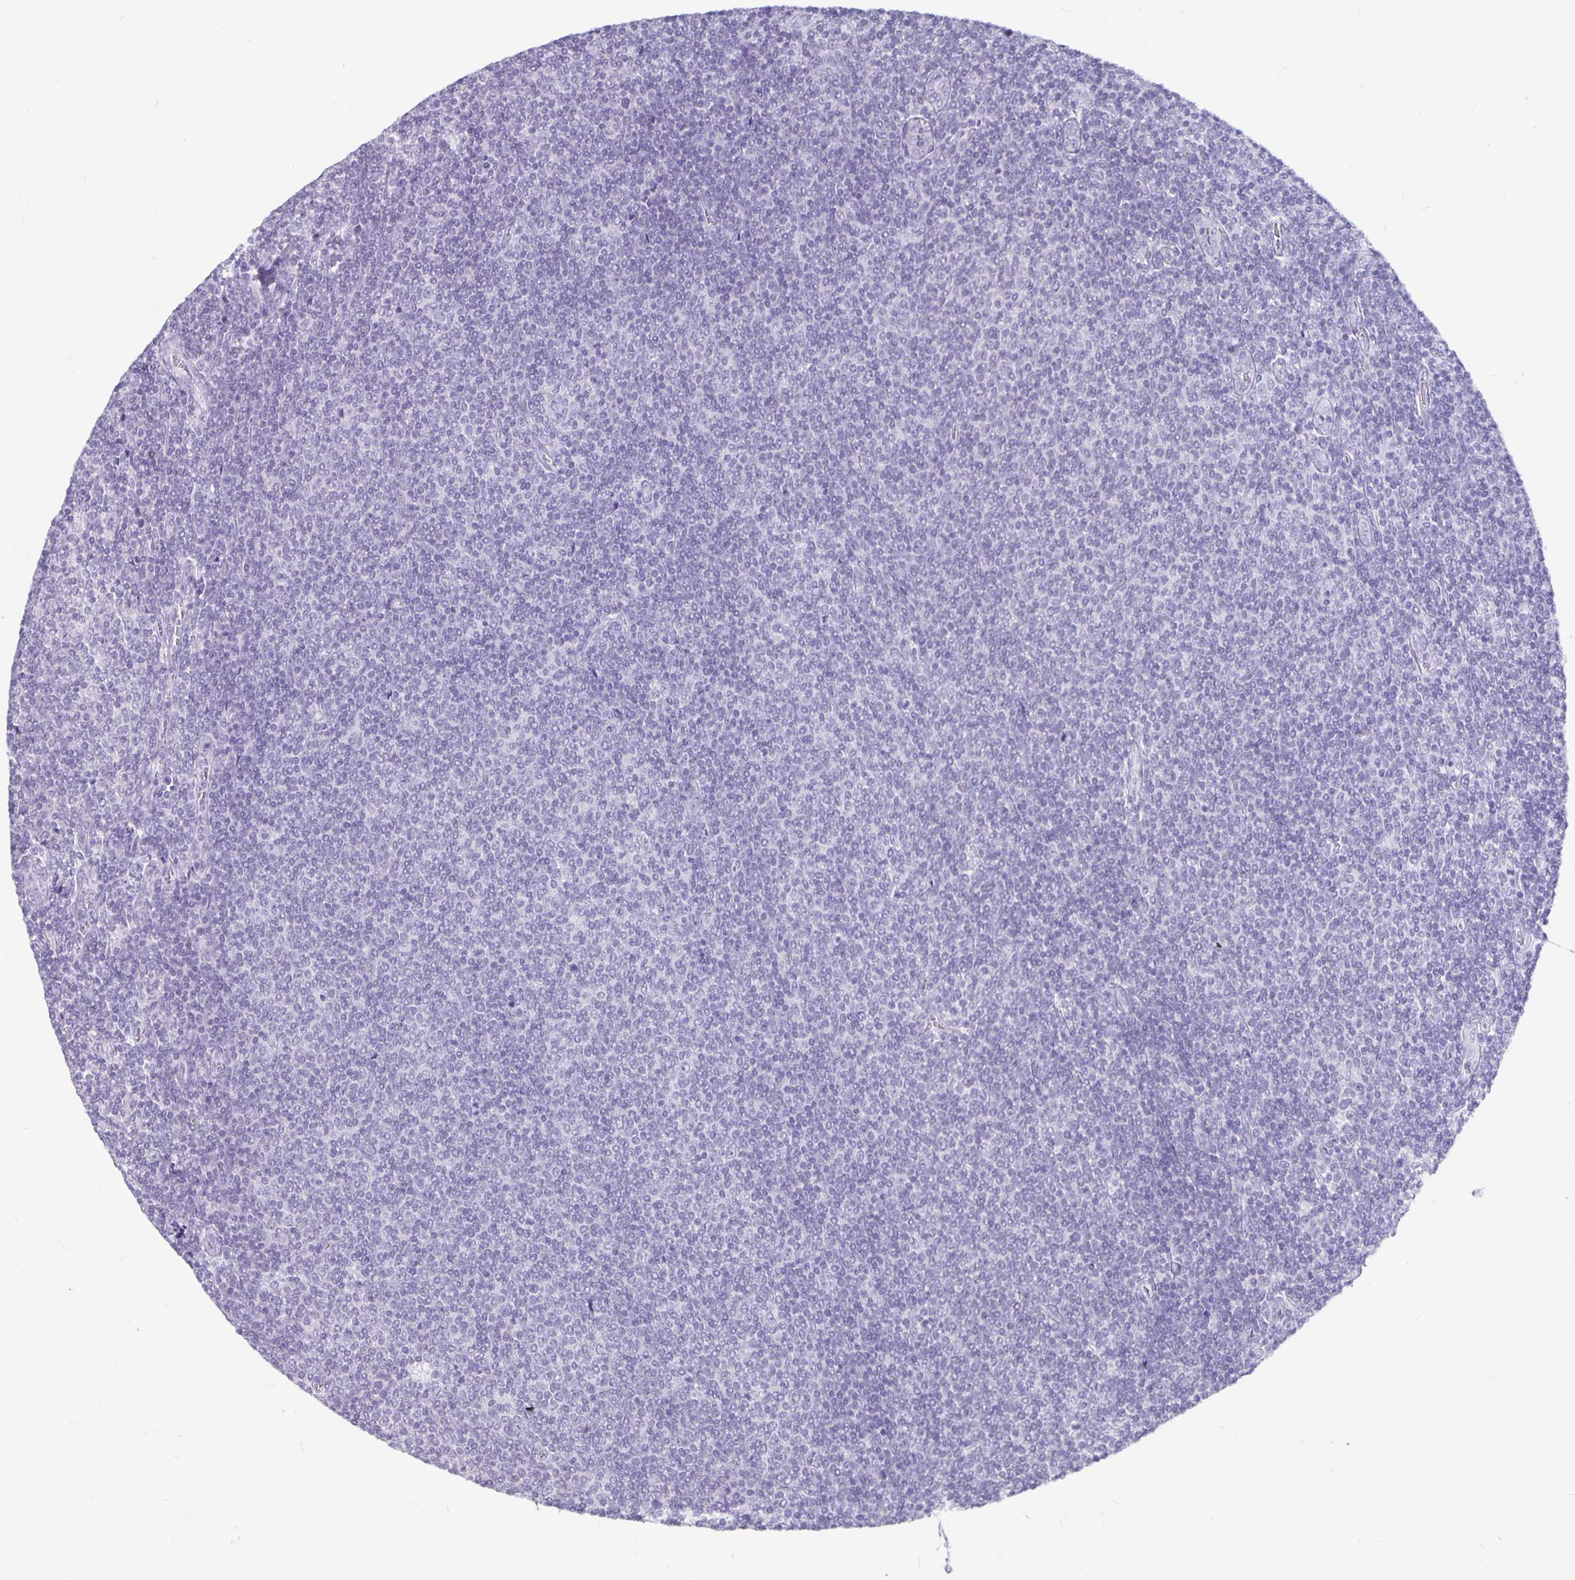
{"staining": {"intensity": "negative", "quantity": "none", "location": "none"}, "tissue": "lymphoma", "cell_type": "Tumor cells", "image_type": "cancer", "snomed": [{"axis": "morphology", "description": "Malignant lymphoma, non-Hodgkin's type, Low grade"}, {"axis": "topography", "description": "Lymph node"}], "caption": "Immunohistochemistry photomicrograph of neoplastic tissue: human malignant lymphoma, non-Hodgkin's type (low-grade) stained with DAB exhibits no significant protein expression in tumor cells.", "gene": "OLIG2", "patient": {"sex": "male", "age": 52}}